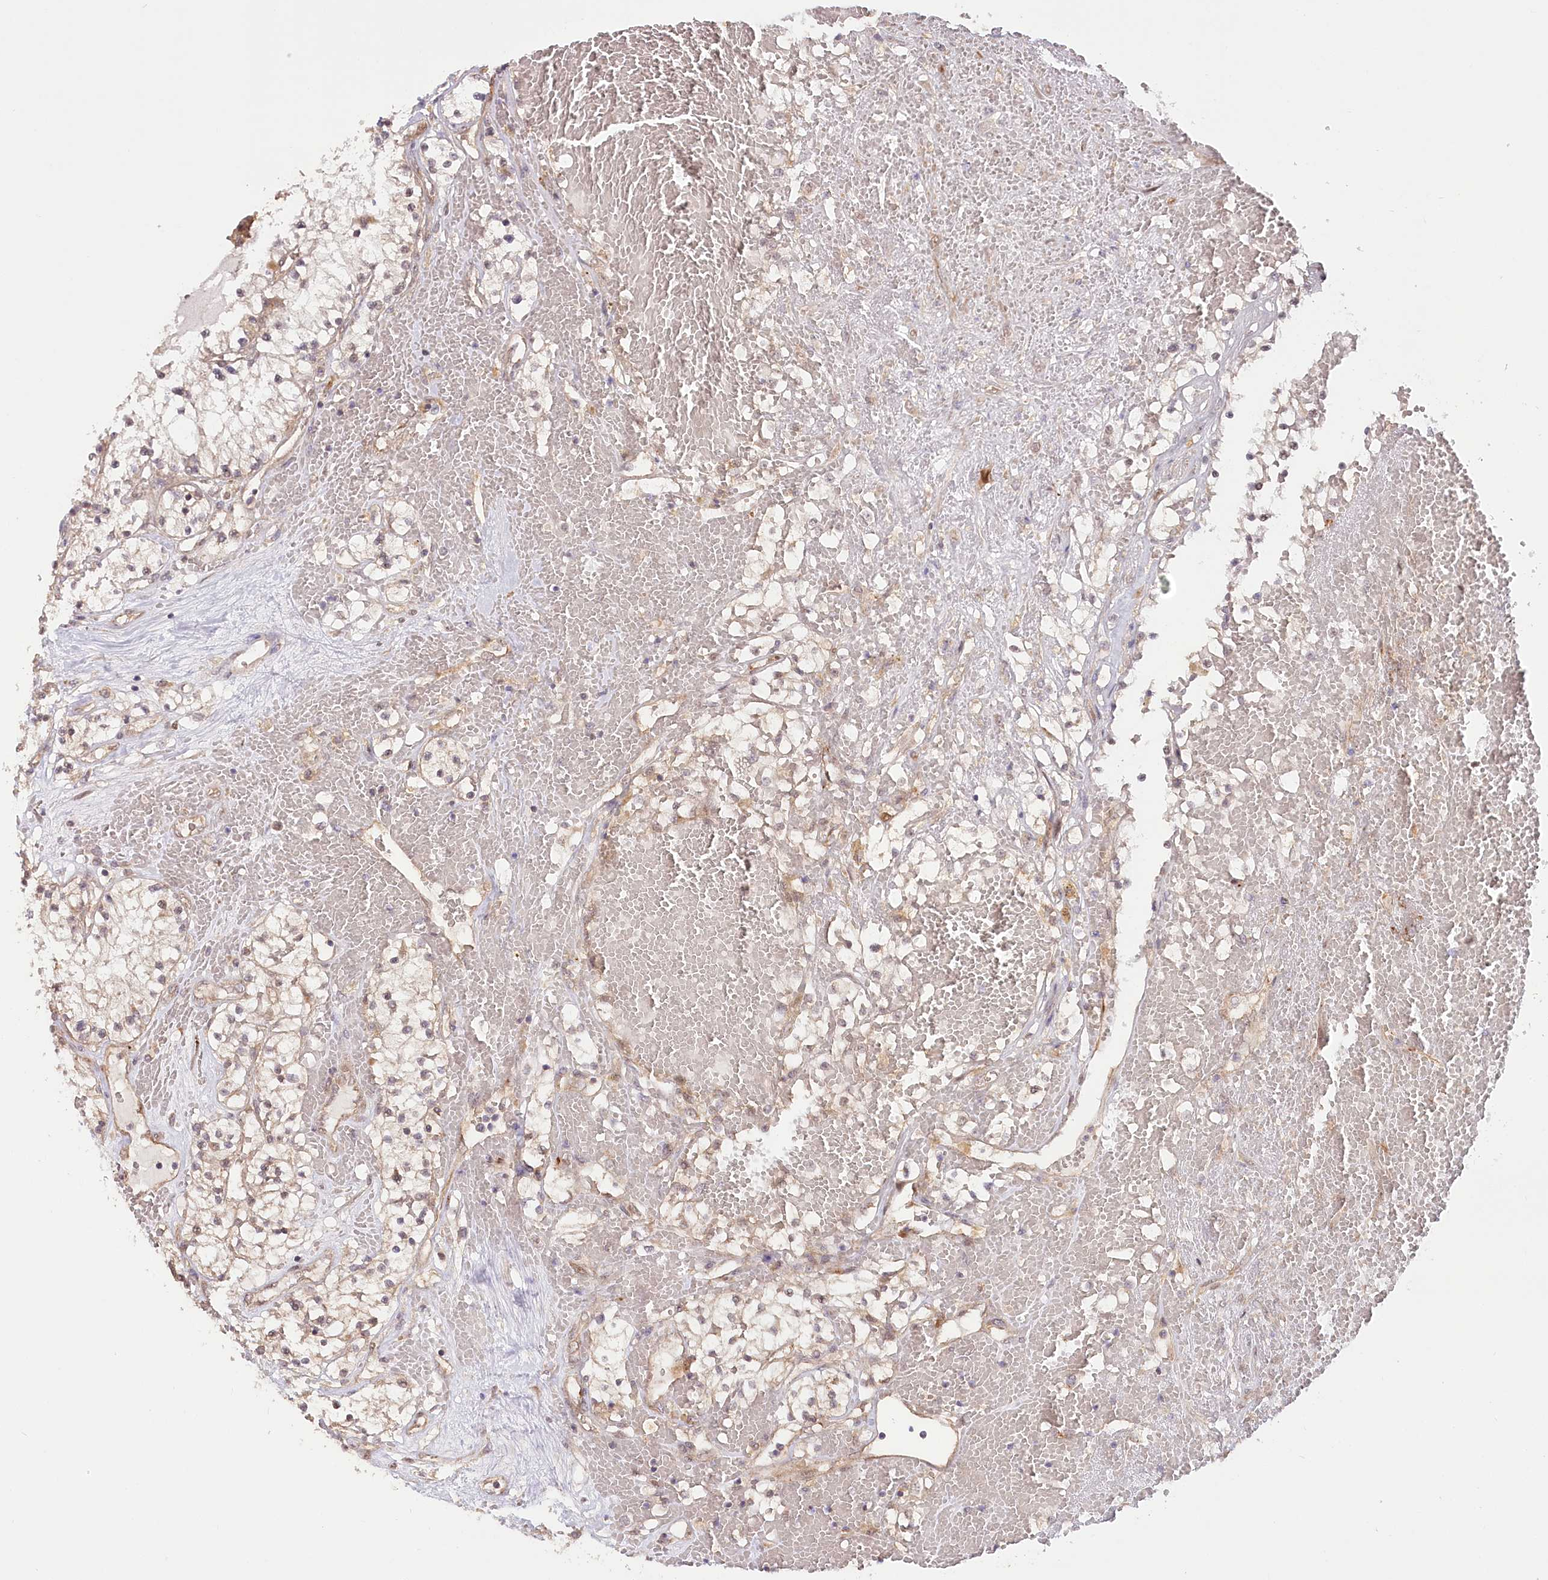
{"staining": {"intensity": "negative", "quantity": "none", "location": "none"}, "tissue": "renal cancer", "cell_type": "Tumor cells", "image_type": "cancer", "snomed": [{"axis": "morphology", "description": "Normal tissue, NOS"}, {"axis": "morphology", "description": "Adenocarcinoma, NOS"}, {"axis": "topography", "description": "Kidney"}], "caption": "The immunohistochemistry image has no significant positivity in tumor cells of renal adenocarcinoma tissue.", "gene": "CEP70", "patient": {"sex": "male", "age": 68}}